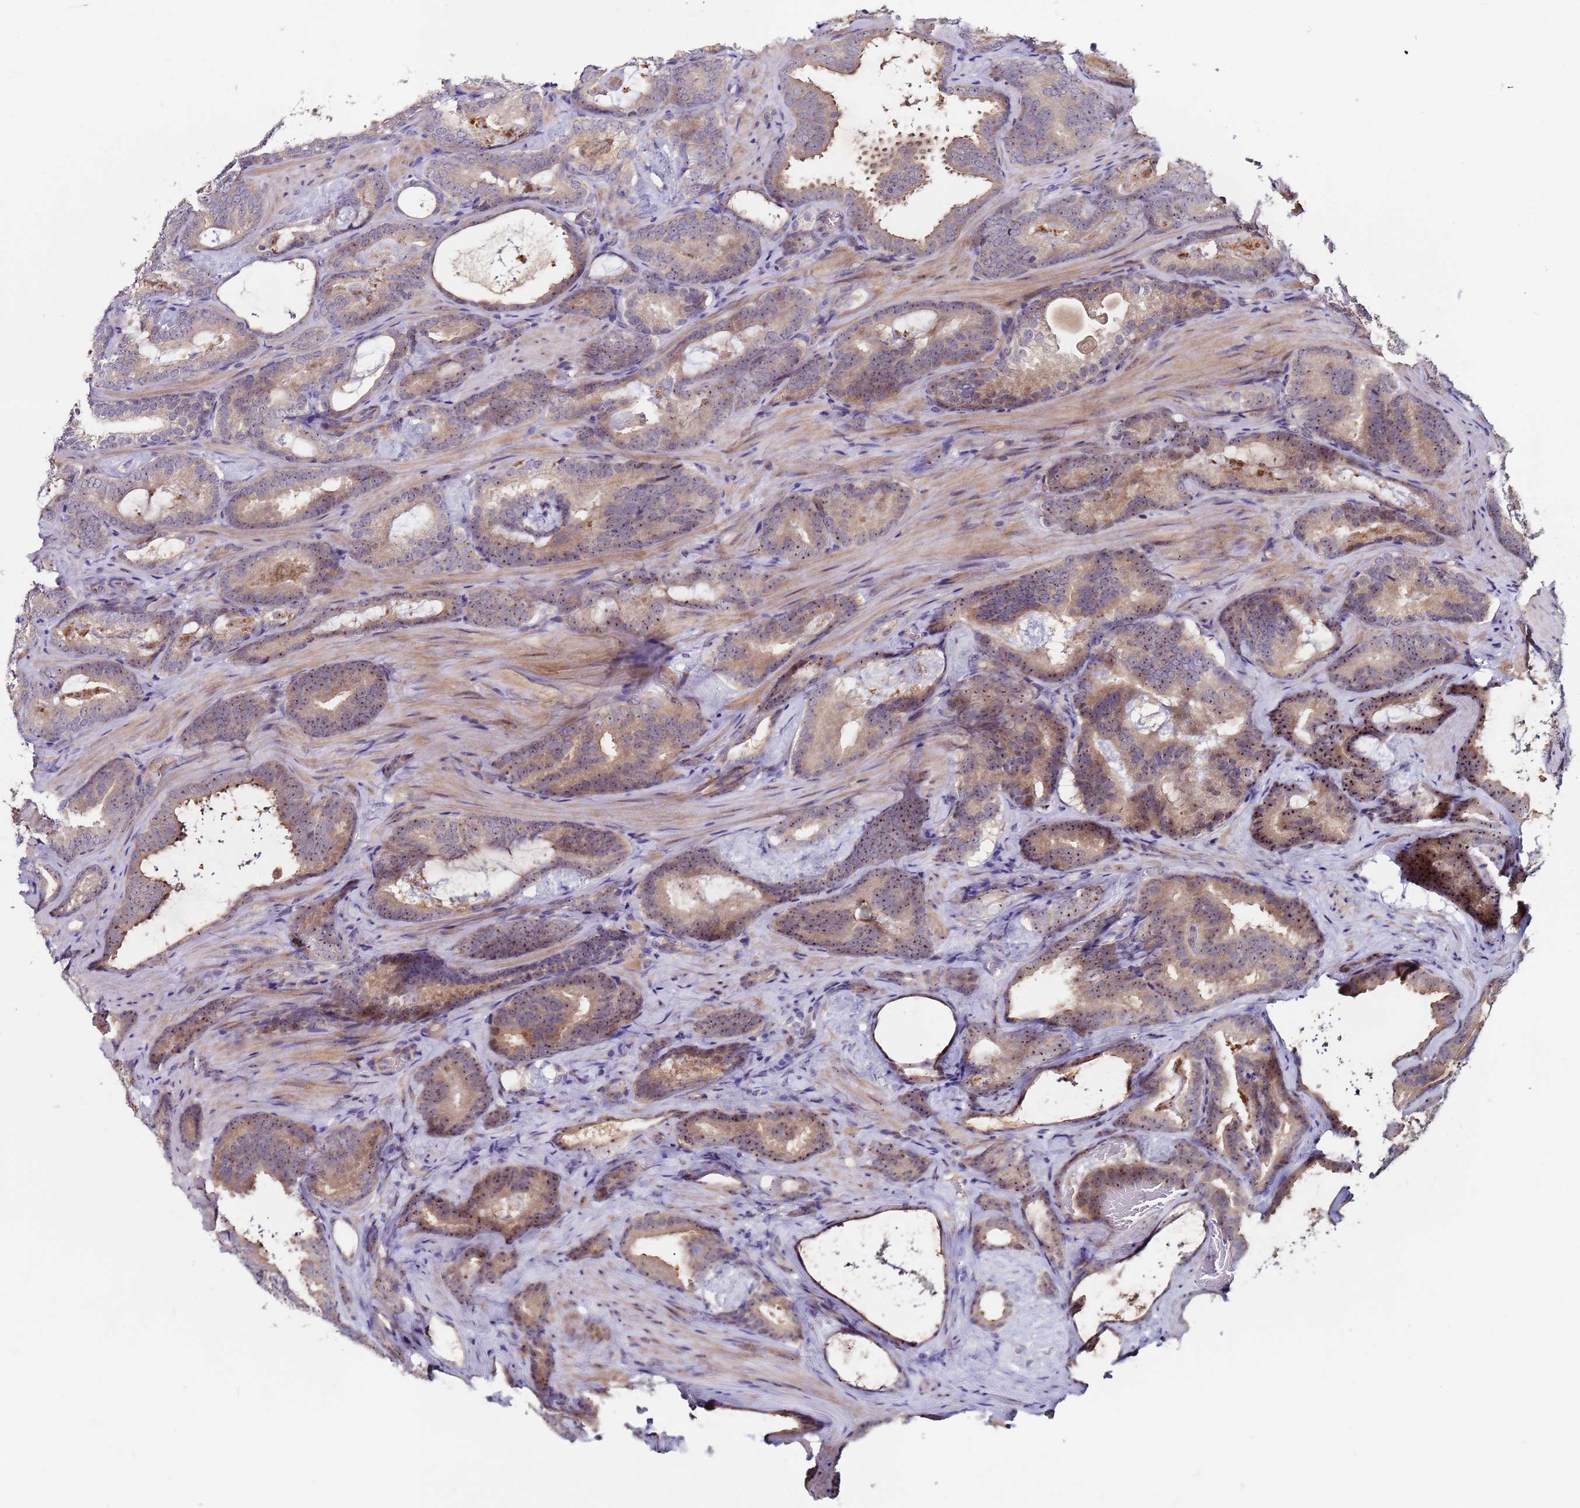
{"staining": {"intensity": "moderate", "quantity": "25%-75%", "location": "cytoplasmic/membranous,nuclear"}, "tissue": "prostate cancer", "cell_type": "Tumor cells", "image_type": "cancer", "snomed": [{"axis": "morphology", "description": "Adenocarcinoma, Low grade"}, {"axis": "topography", "description": "Prostate"}], "caption": "Immunohistochemical staining of human prostate cancer (low-grade adenocarcinoma) reveals medium levels of moderate cytoplasmic/membranous and nuclear protein positivity in approximately 25%-75% of tumor cells.", "gene": "KRI1", "patient": {"sex": "male", "age": 60}}